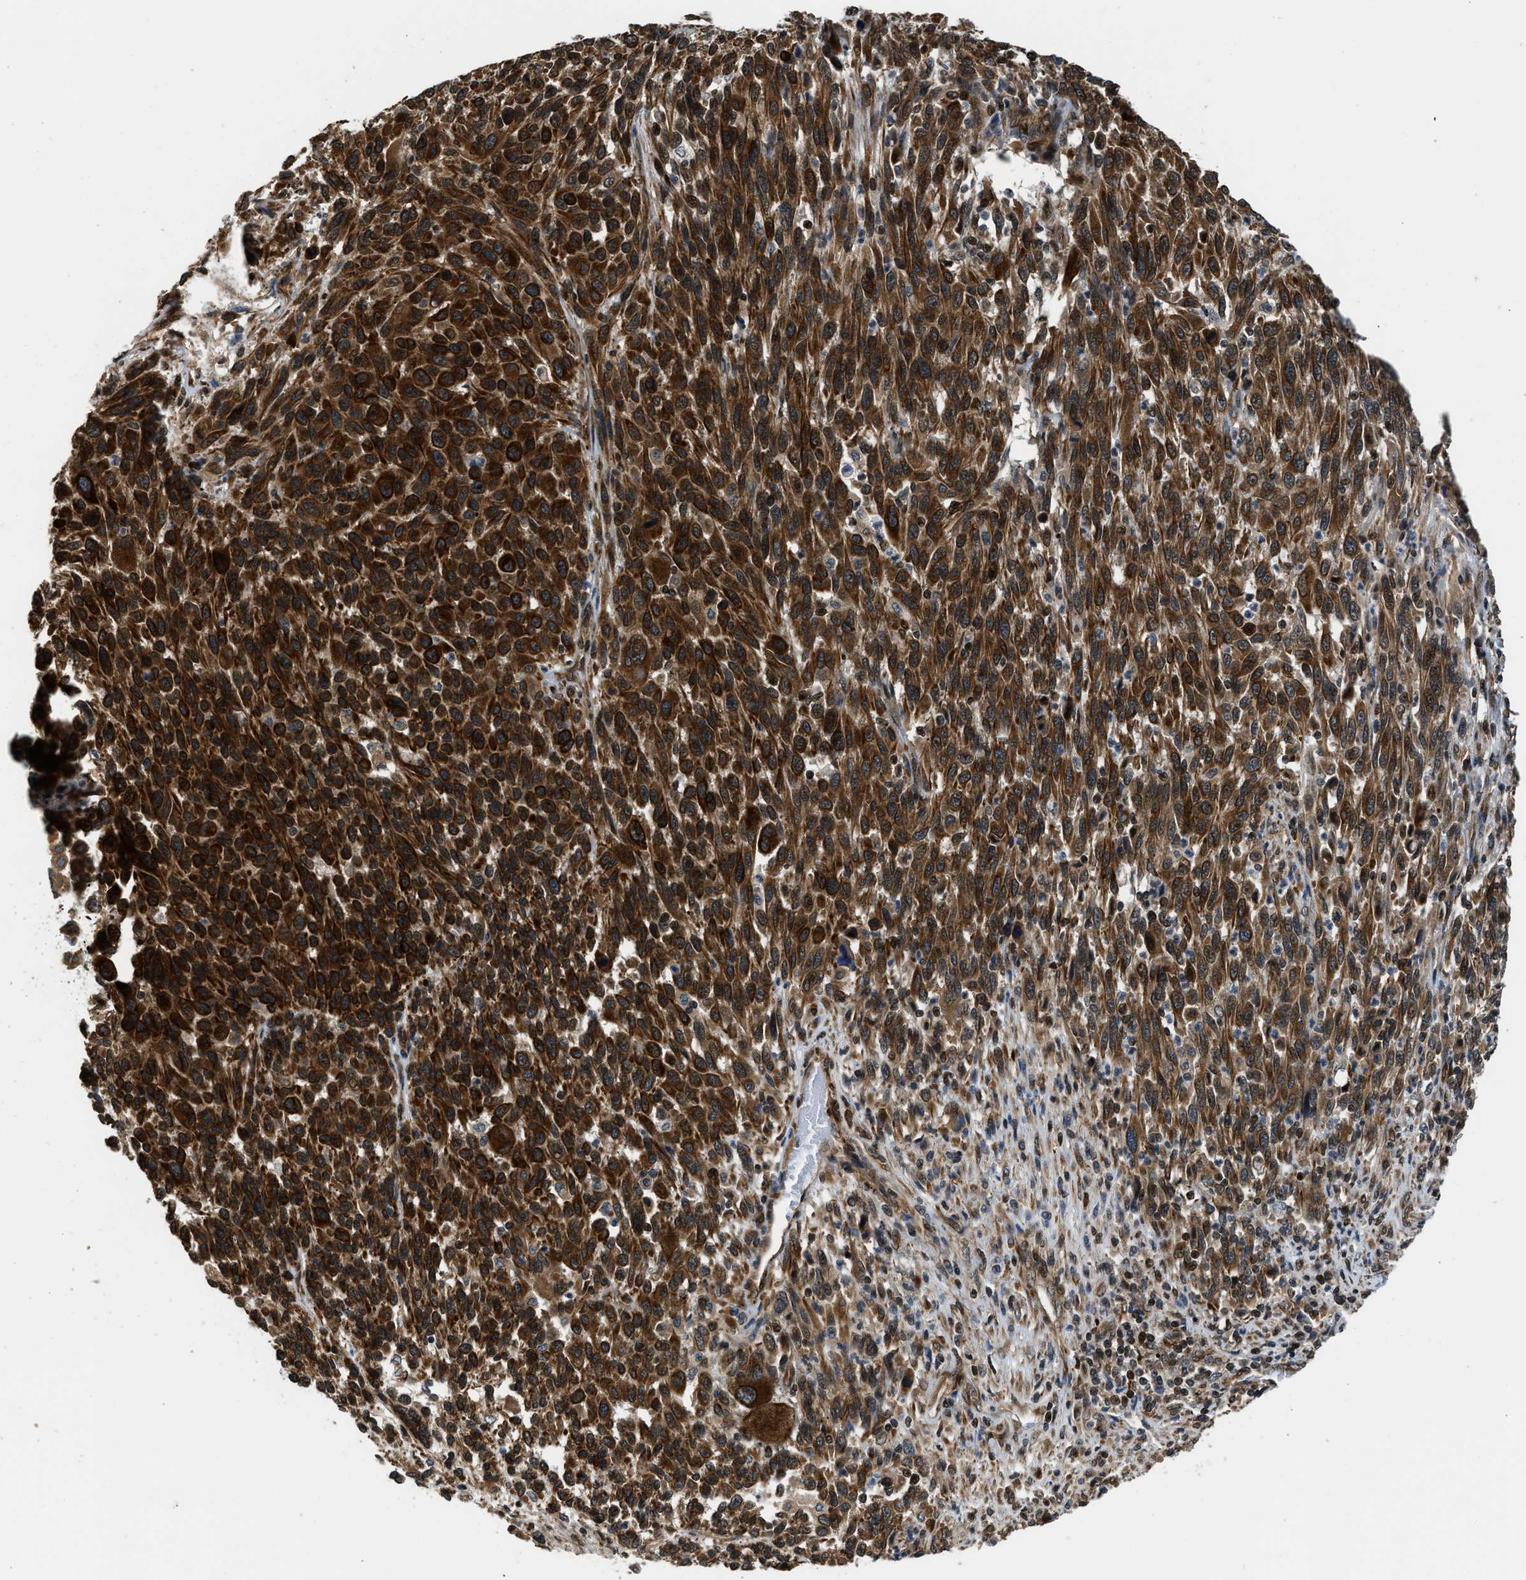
{"staining": {"intensity": "strong", "quantity": ">75%", "location": "cytoplasmic/membranous"}, "tissue": "melanoma", "cell_type": "Tumor cells", "image_type": "cancer", "snomed": [{"axis": "morphology", "description": "Malignant melanoma, Metastatic site"}, {"axis": "topography", "description": "Lymph node"}], "caption": "A high-resolution photomicrograph shows immunohistochemistry (IHC) staining of malignant melanoma (metastatic site), which demonstrates strong cytoplasmic/membranous positivity in about >75% of tumor cells.", "gene": "RETREG3", "patient": {"sex": "male", "age": 61}}